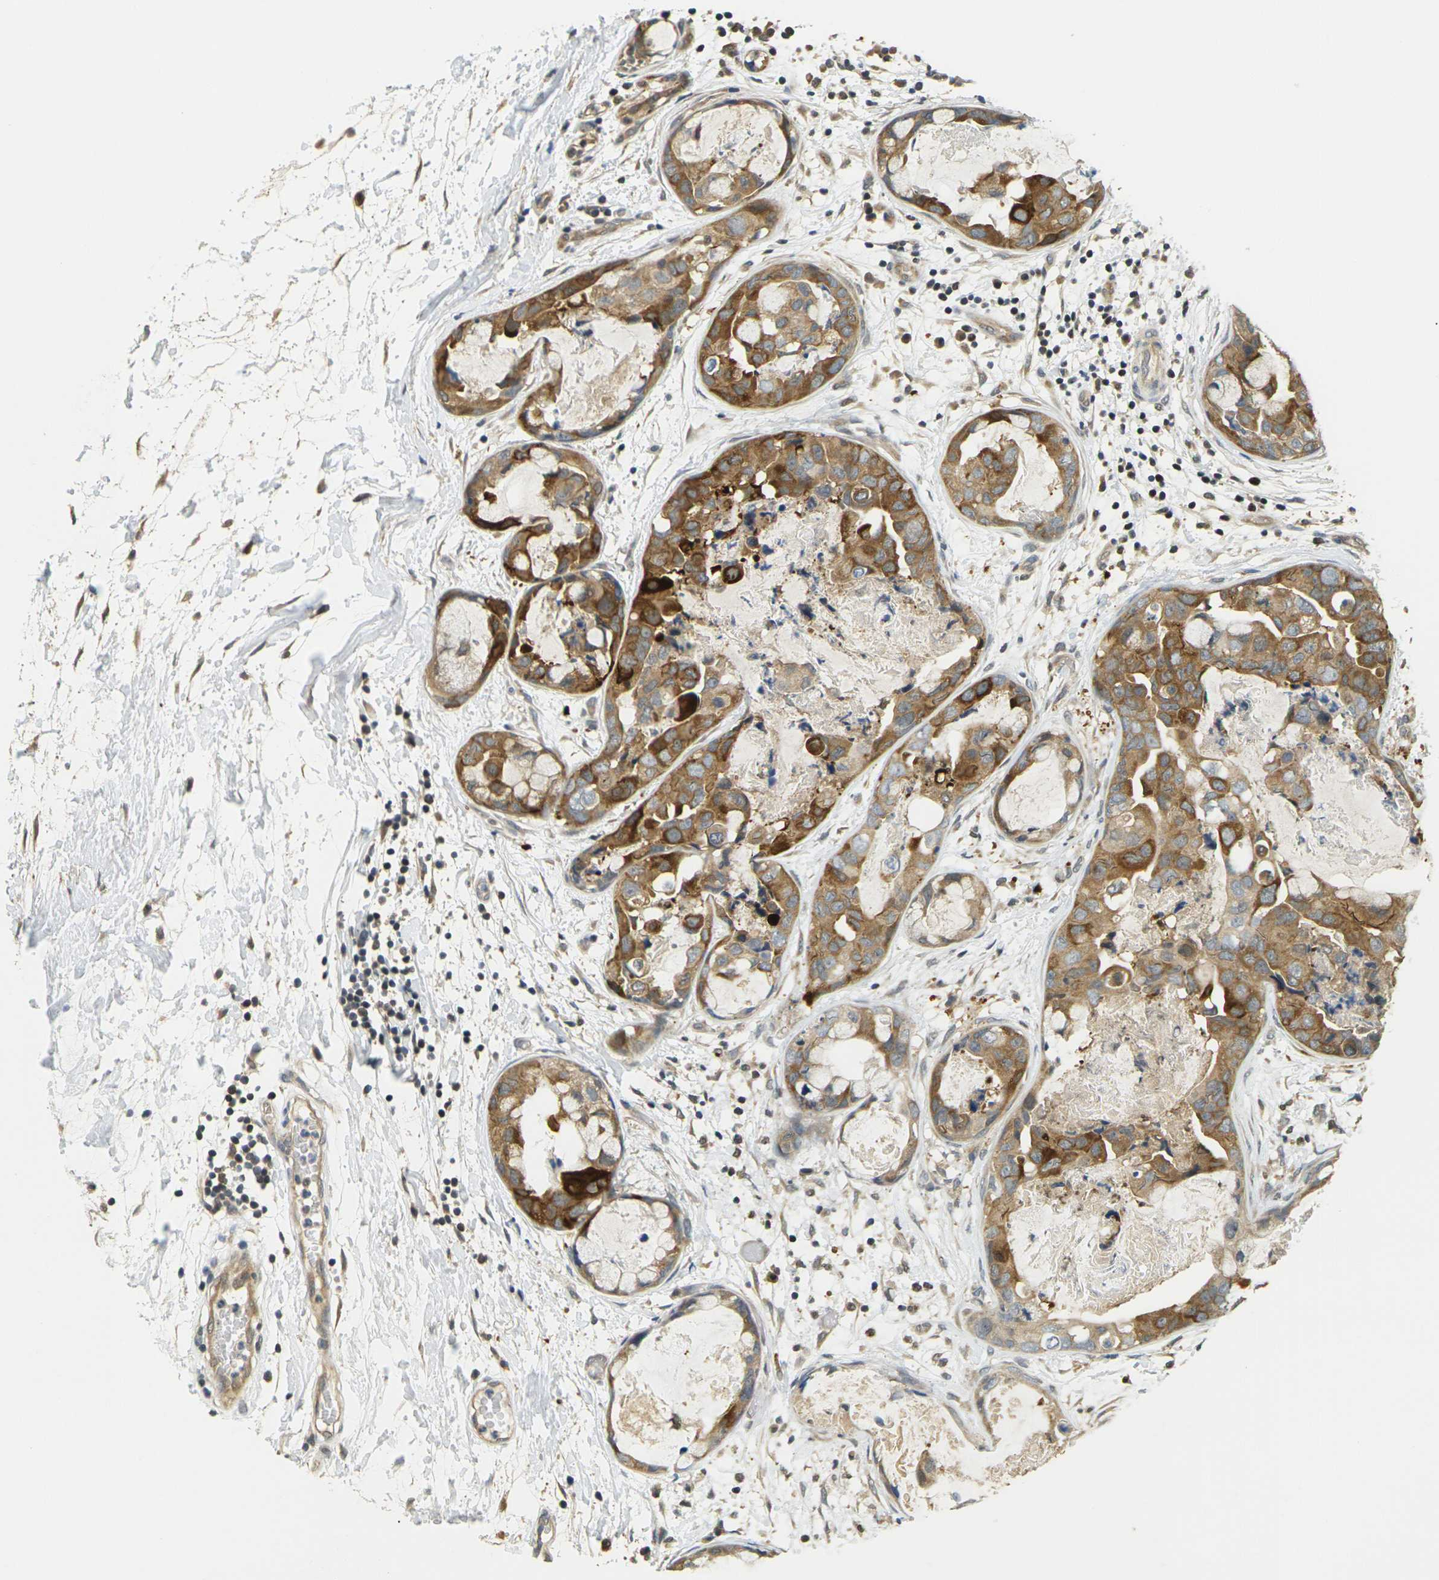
{"staining": {"intensity": "moderate", "quantity": ">75%", "location": "cytoplasmic/membranous"}, "tissue": "breast cancer", "cell_type": "Tumor cells", "image_type": "cancer", "snomed": [{"axis": "morphology", "description": "Duct carcinoma"}, {"axis": "topography", "description": "Breast"}], "caption": "A brown stain highlights moderate cytoplasmic/membranous staining of a protein in intraductal carcinoma (breast) tumor cells. Immunohistochemistry (ihc) stains the protein of interest in brown and the nuclei are stained blue.", "gene": "KLHL8", "patient": {"sex": "female", "age": 40}}